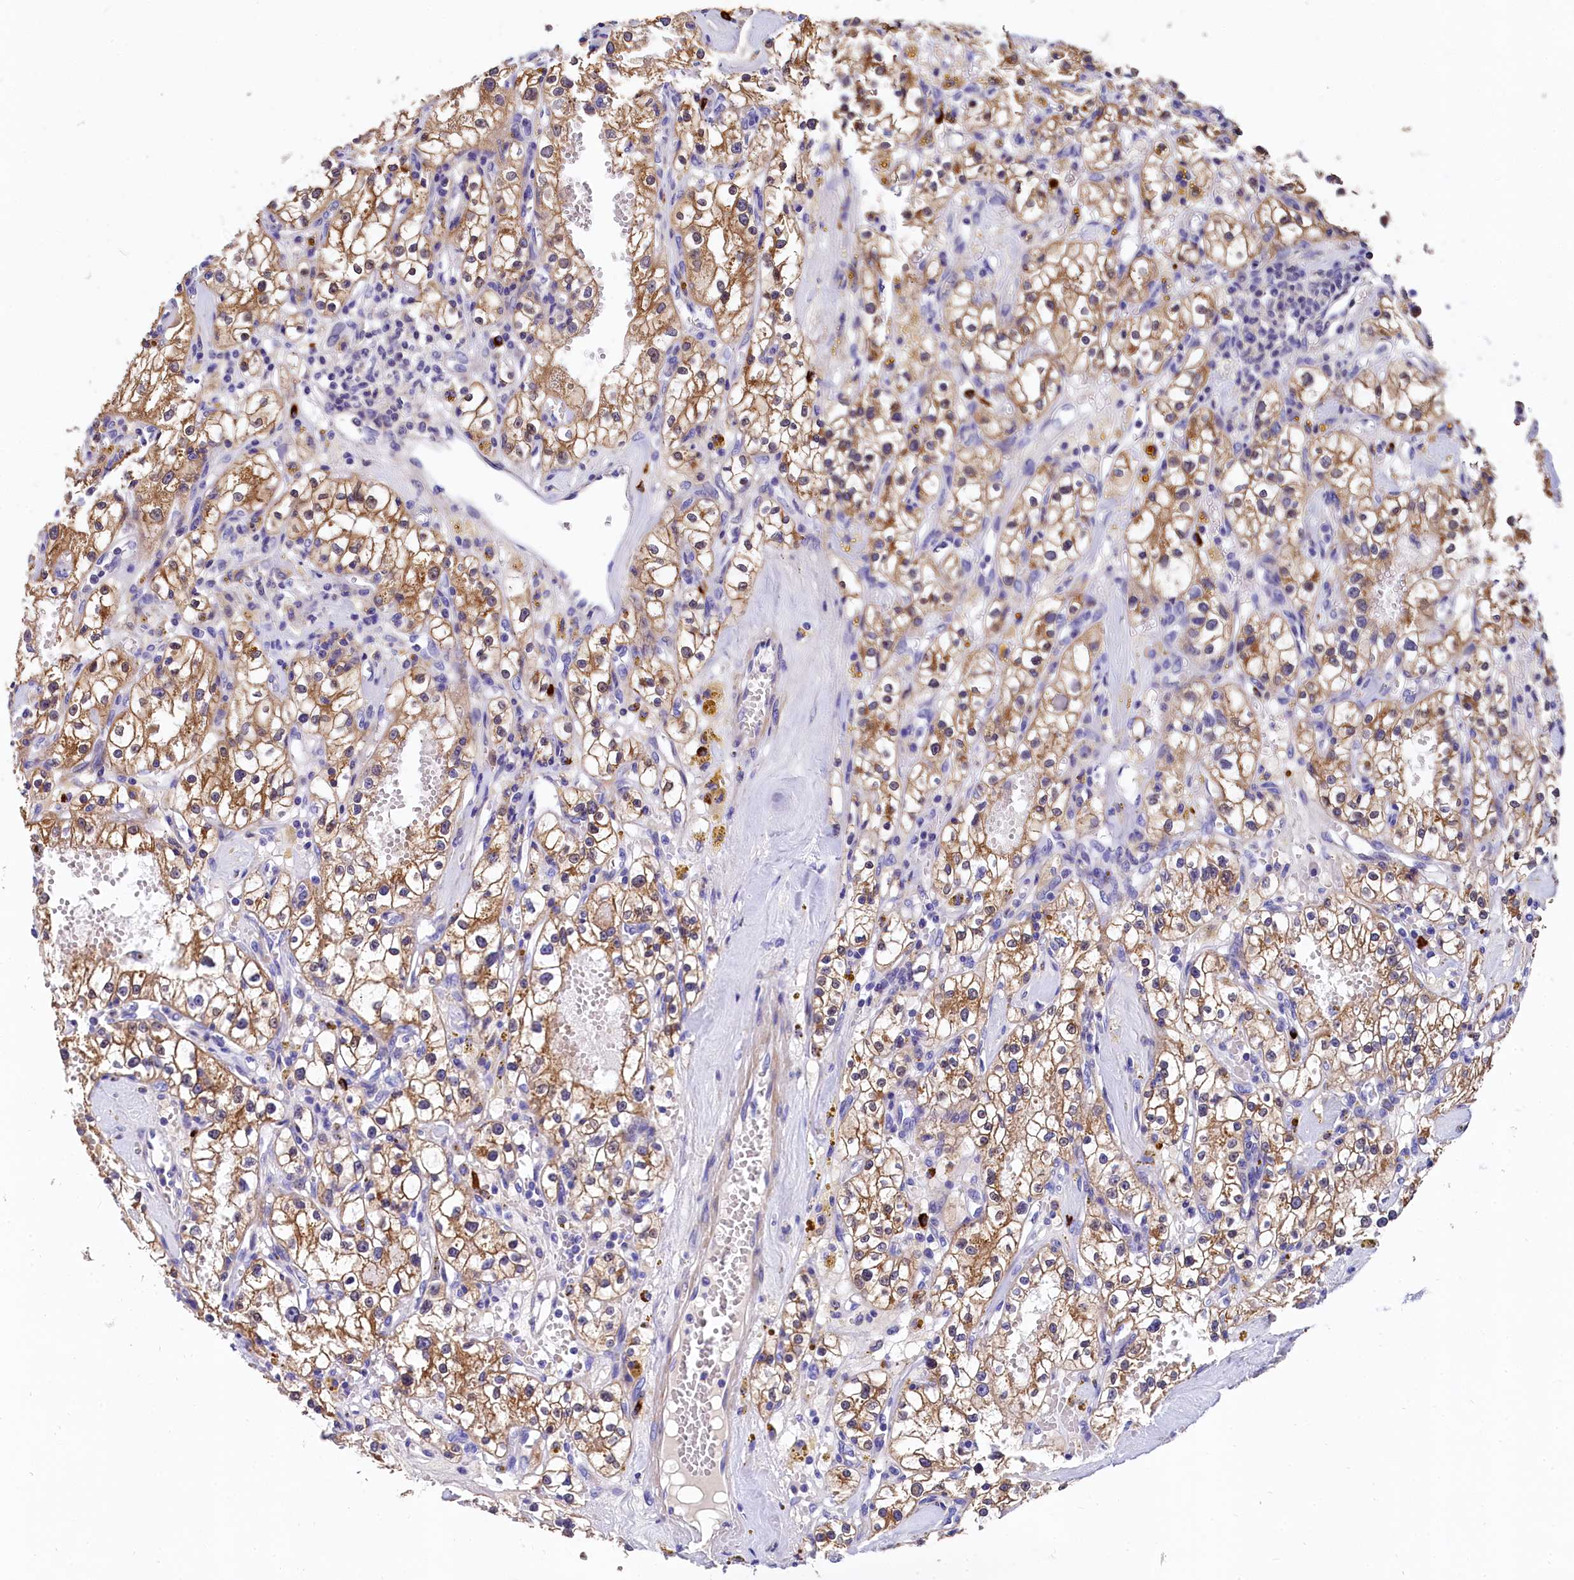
{"staining": {"intensity": "moderate", "quantity": ">75%", "location": "cytoplasmic/membranous"}, "tissue": "renal cancer", "cell_type": "Tumor cells", "image_type": "cancer", "snomed": [{"axis": "morphology", "description": "Adenocarcinoma, NOS"}, {"axis": "topography", "description": "Kidney"}], "caption": "A photomicrograph showing moderate cytoplasmic/membranous positivity in approximately >75% of tumor cells in renal cancer (adenocarcinoma), as visualized by brown immunohistochemical staining.", "gene": "EPS8L2", "patient": {"sex": "male", "age": 56}}